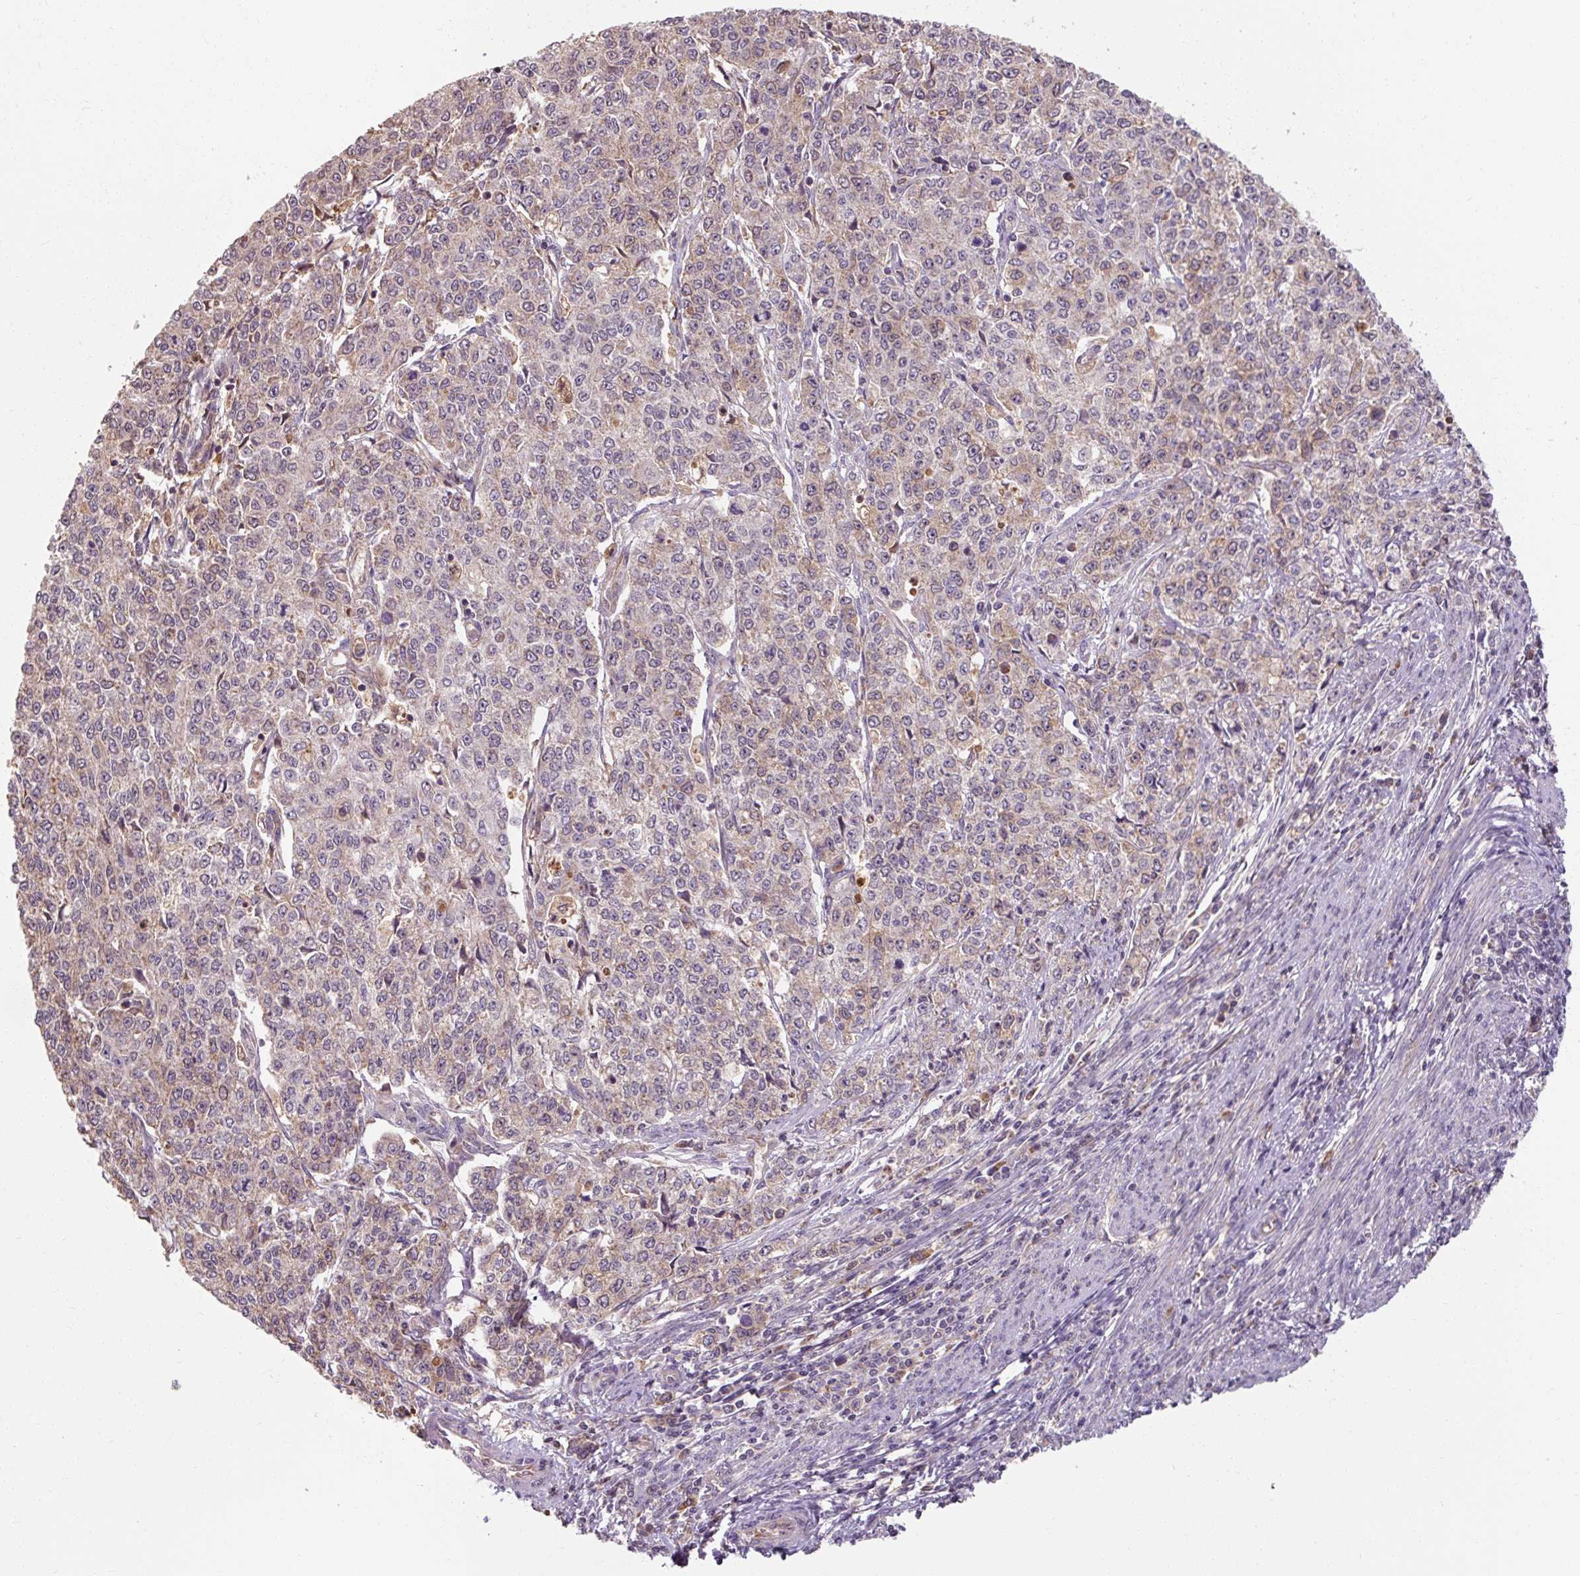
{"staining": {"intensity": "negative", "quantity": "none", "location": "none"}, "tissue": "endometrial cancer", "cell_type": "Tumor cells", "image_type": "cancer", "snomed": [{"axis": "morphology", "description": "Adenocarcinoma, NOS"}, {"axis": "topography", "description": "Endometrium"}], "caption": "Protein analysis of endometrial adenocarcinoma demonstrates no significant staining in tumor cells.", "gene": "TSEN54", "patient": {"sex": "female", "age": 50}}